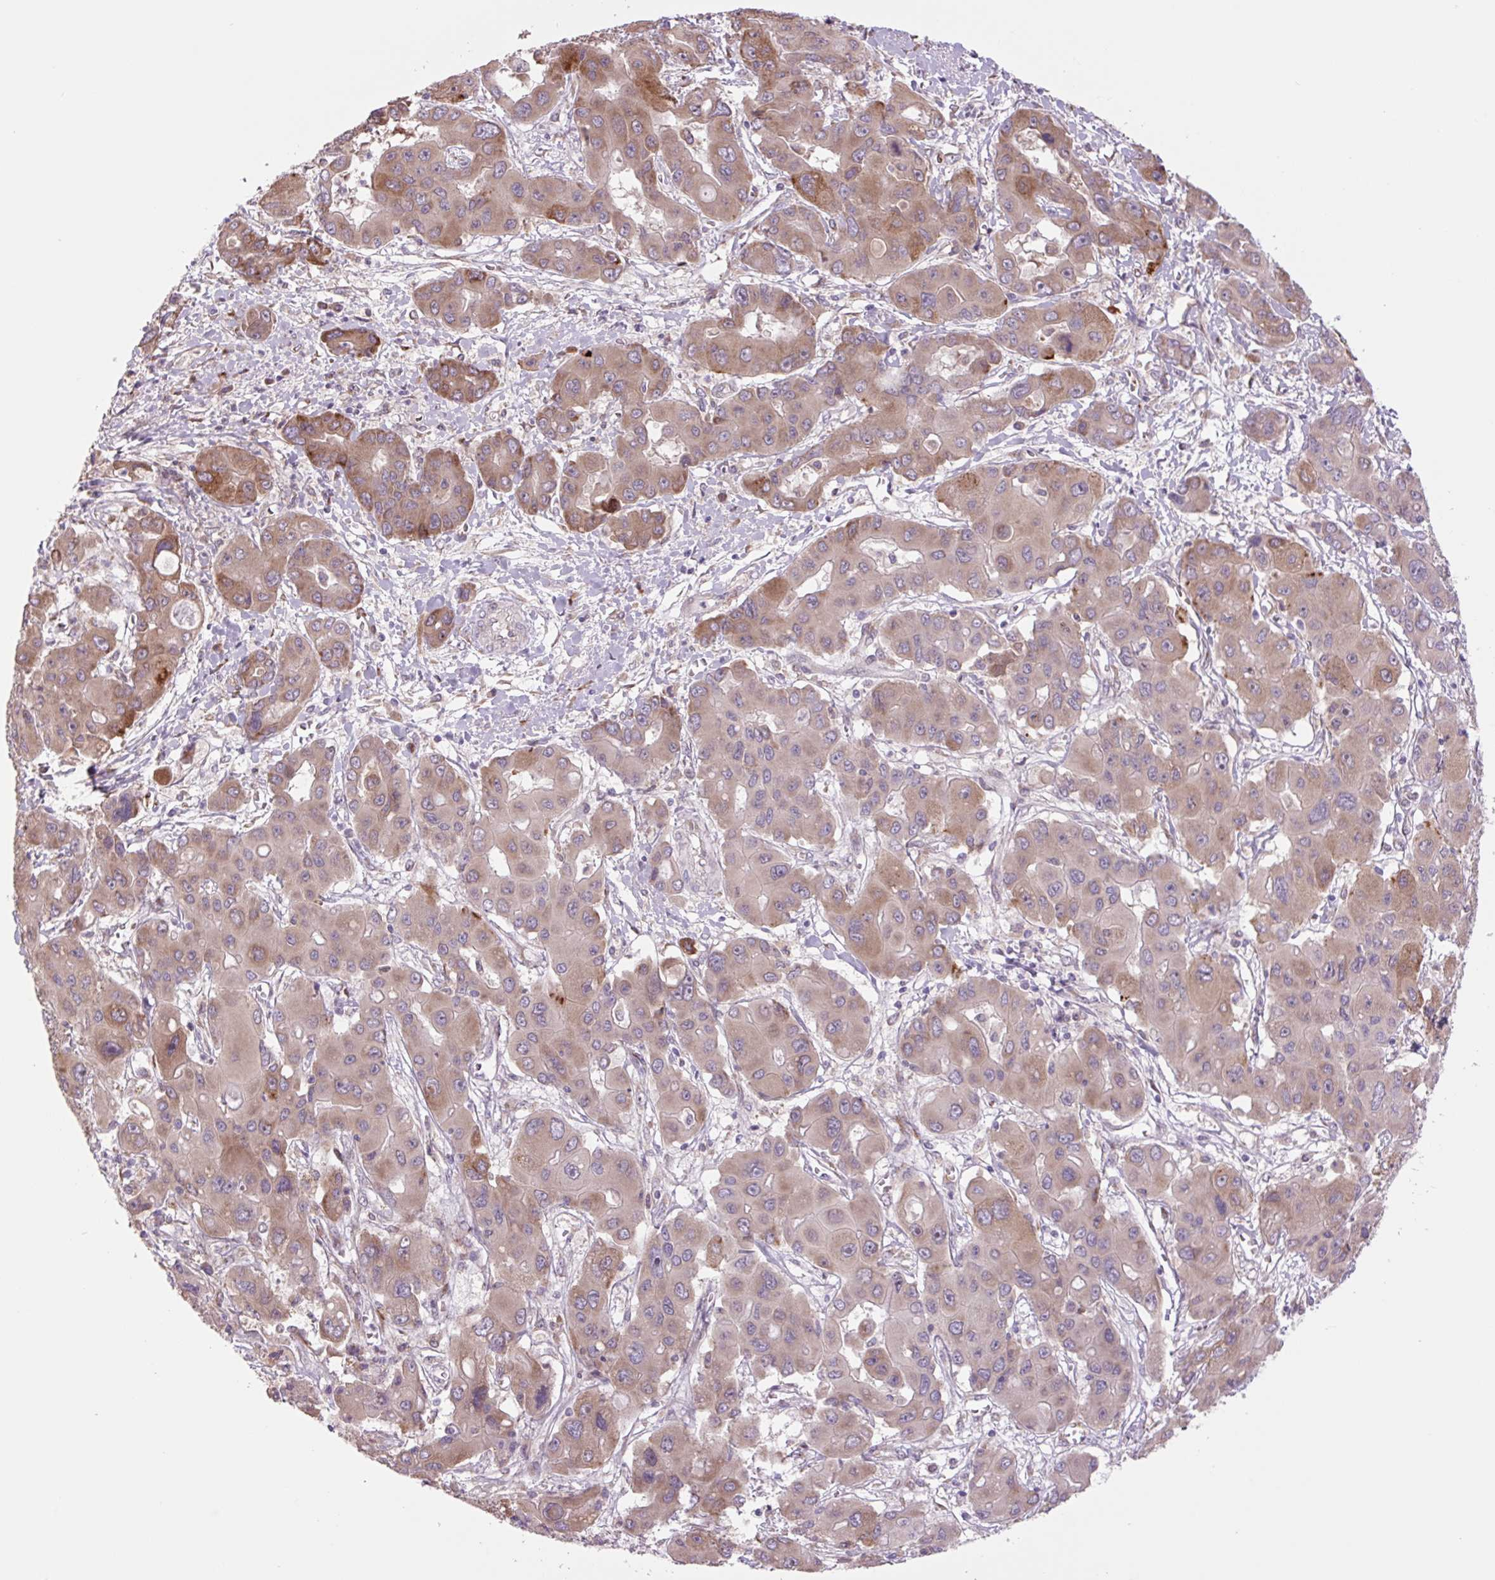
{"staining": {"intensity": "moderate", "quantity": "25%-75%", "location": "cytoplasmic/membranous"}, "tissue": "liver cancer", "cell_type": "Tumor cells", "image_type": "cancer", "snomed": [{"axis": "morphology", "description": "Cholangiocarcinoma"}, {"axis": "topography", "description": "Liver"}], "caption": "IHC micrograph of human liver cholangiocarcinoma stained for a protein (brown), which shows medium levels of moderate cytoplasmic/membranous positivity in approximately 25%-75% of tumor cells.", "gene": "PLA2G4A", "patient": {"sex": "male", "age": 67}}